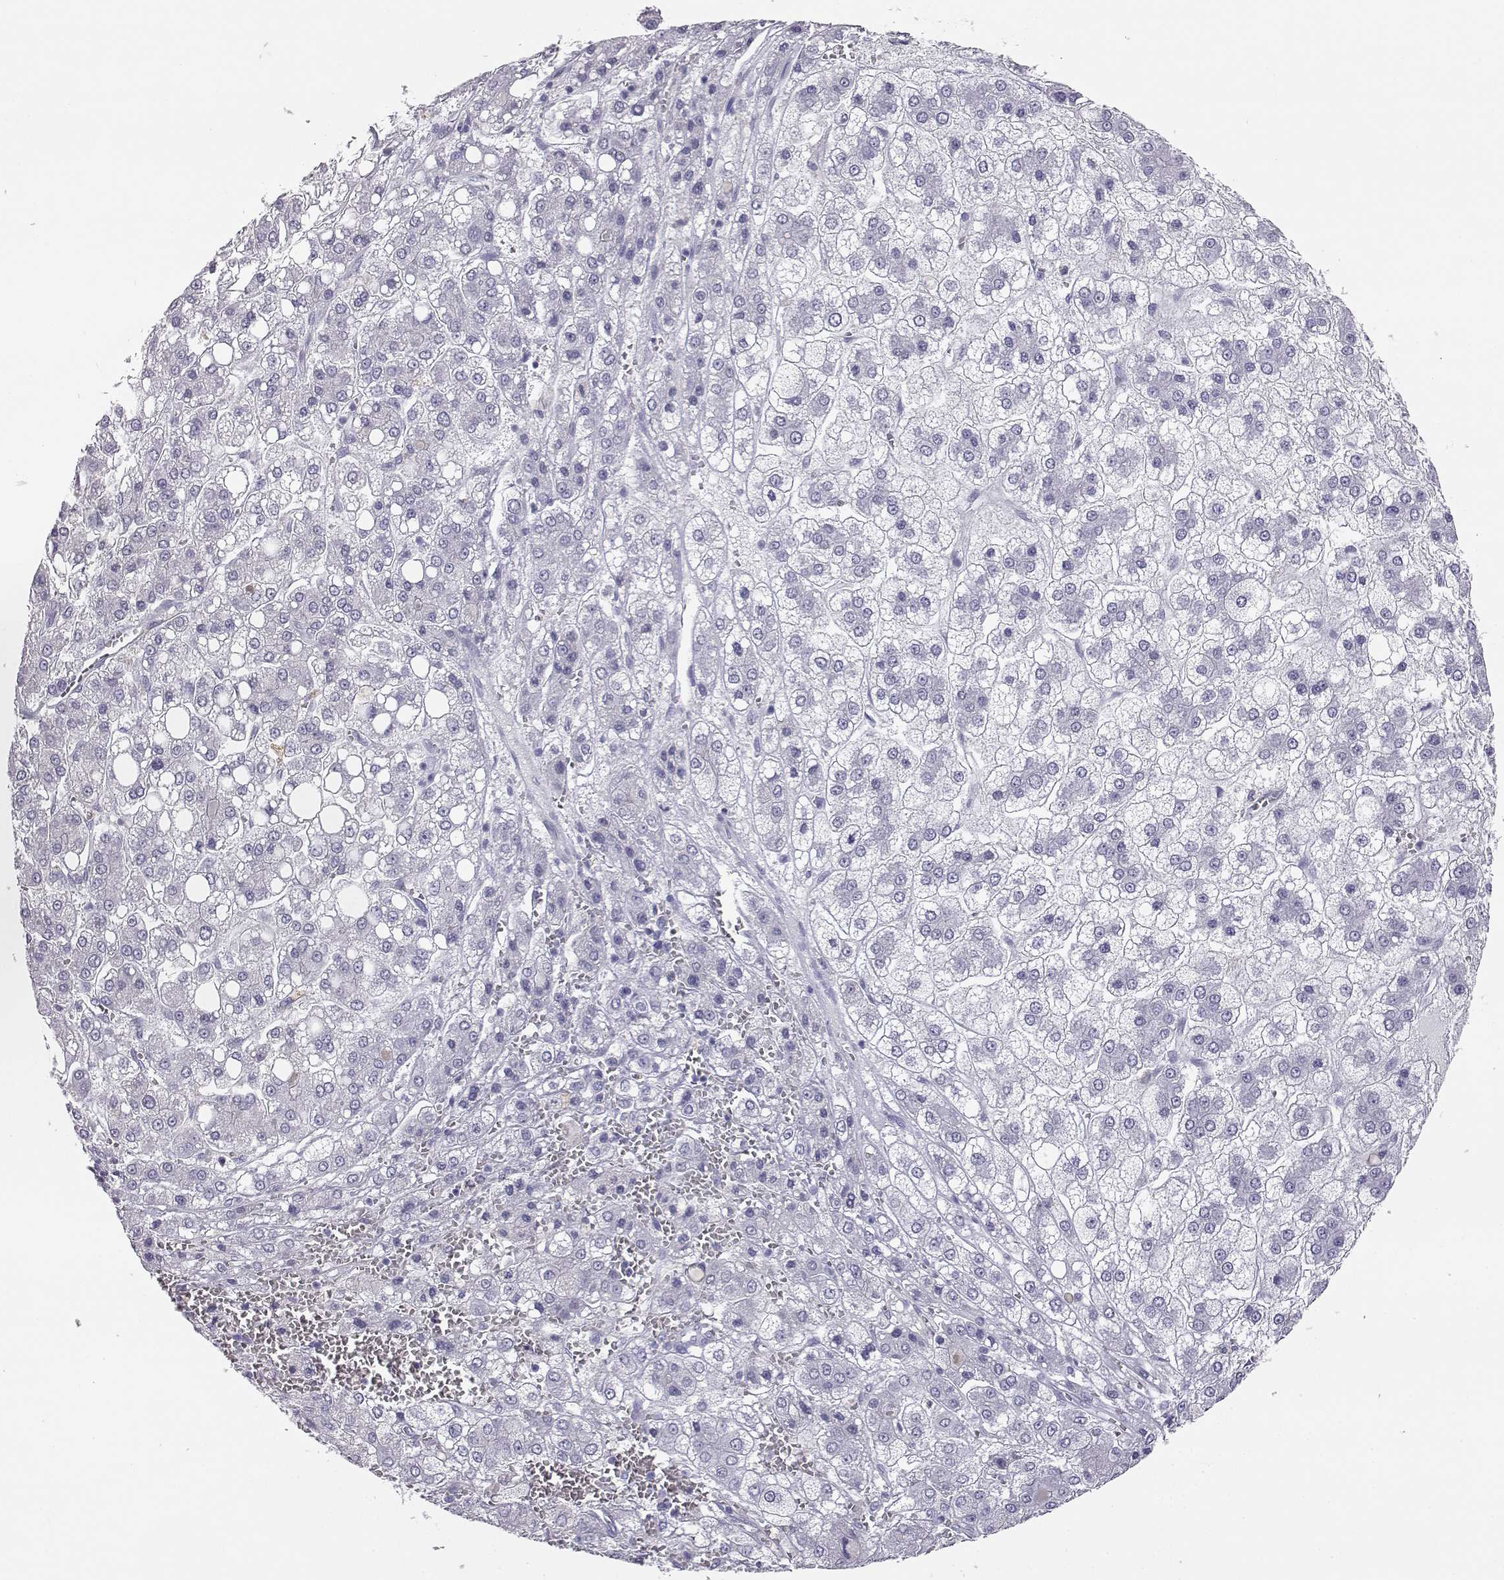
{"staining": {"intensity": "negative", "quantity": "none", "location": "none"}, "tissue": "liver cancer", "cell_type": "Tumor cells", "image_type": "cancer", "snomed": [{"axis": "morphology", "description": "Carcinoma, Hepatocellular, NOS"}, {"axis": "topography", "description": "Liver"}], "caption": "There is no significant staining in tumor cells of liver cancer.", "gene": "ITLN2", "patient": {"sex": "male", "age": 73}}